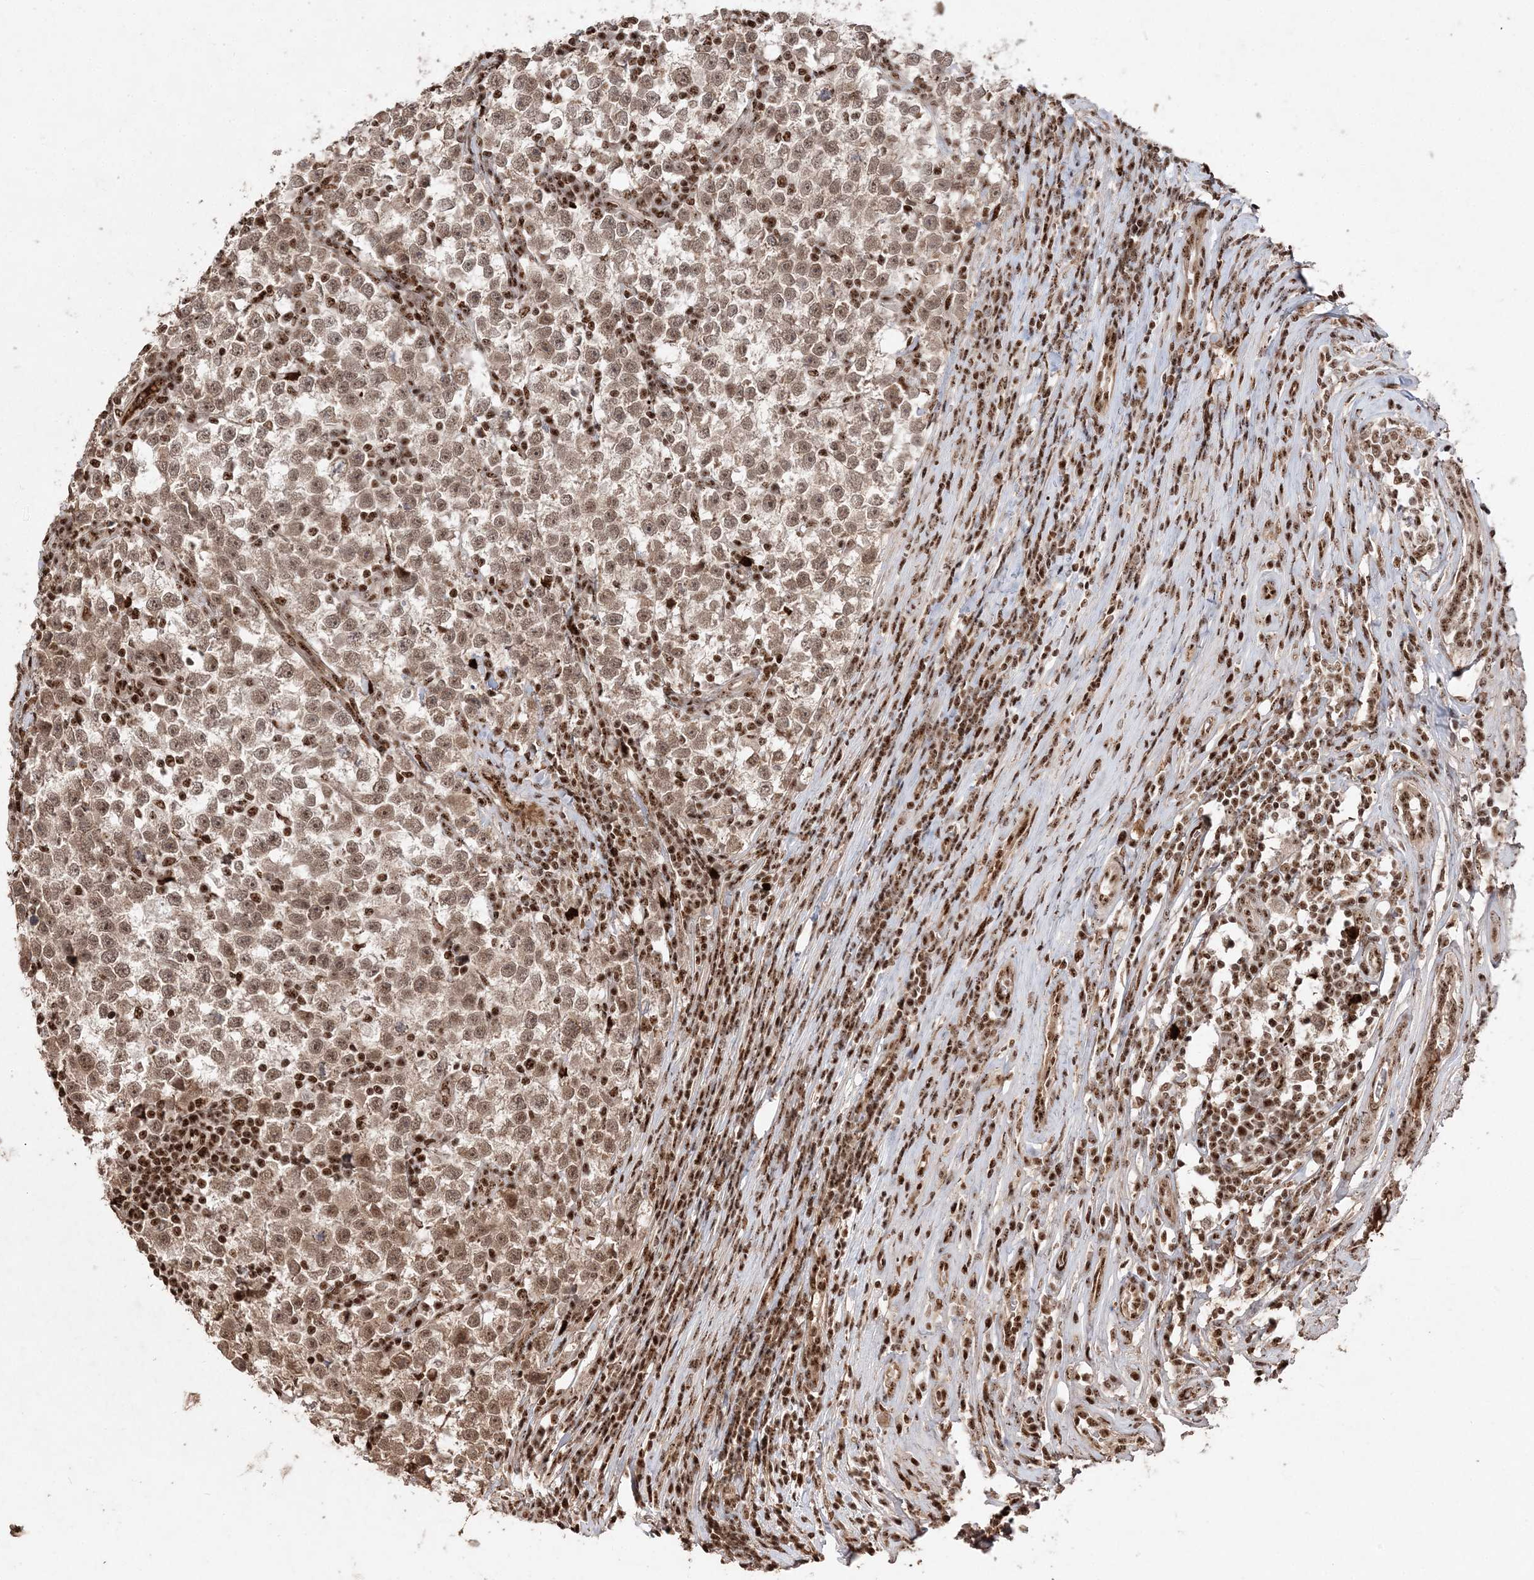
{"staining": {"intensity": "moderate", "quantity": ">75%", "location": "nuclear"}, "tissue": "testis cancer", "cell_type": "Tumor cells", "image_type": "cancer", "snomed": [{"axis": "morphology", "description": "Normal tissue, NOS"}, {"axis": "morphology", "description": "Seminoma, NOS"}, {"axis": "topography", "description": "Testis"}], "caption": "Tumor cells exhibit moderate nuclear staining in approximately >75% of cells in testis cancer.", "gene": "RBM17", "patient": {"sex": "male", "age": 43}}